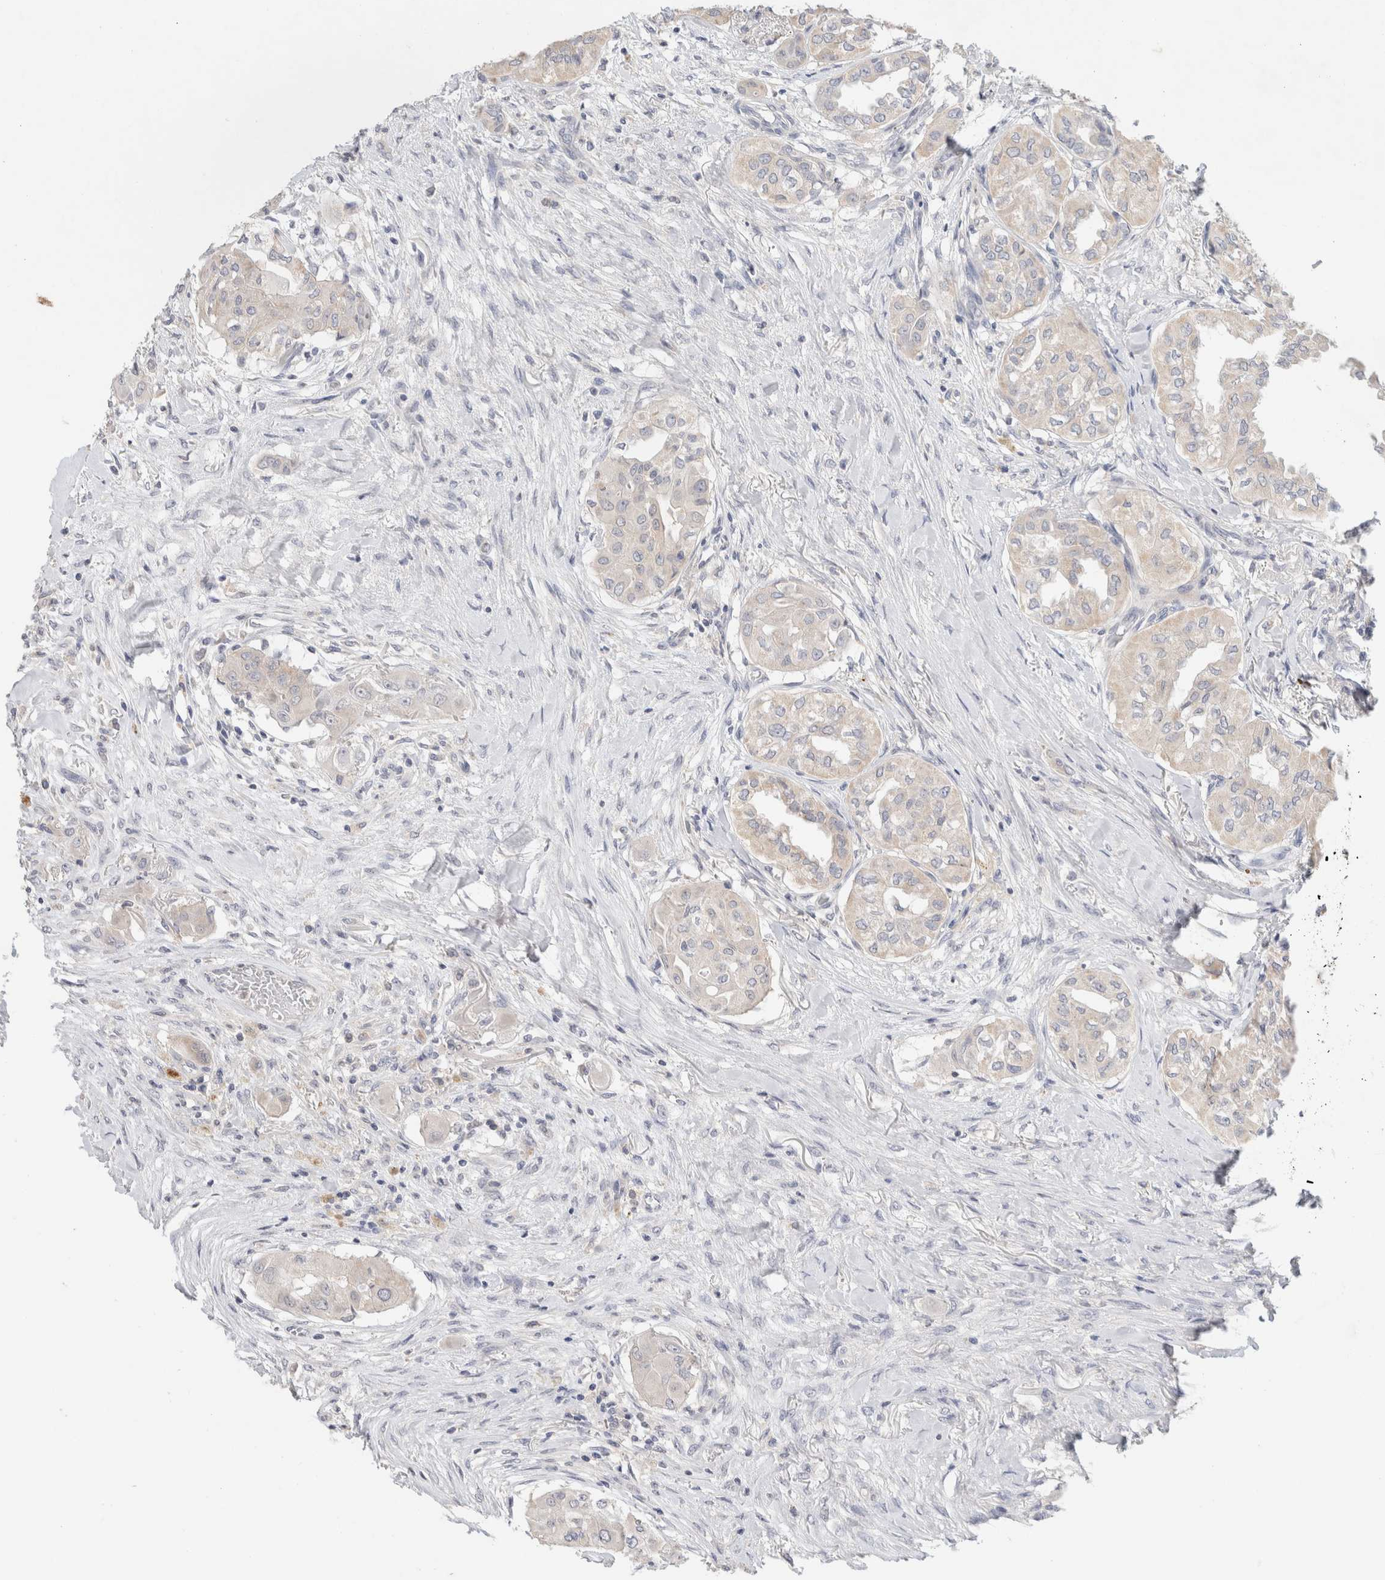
{"staining": {"intensity": "negative", "quantity": "none", "location": "none"}, "tissue": "thyroid cancer", "cell_type": "Tumor cells", "image_type": "cancer", "snomed": [{"axis": "morphology", "description": "Papillary adenocarcinoma, NOS"}, {"axis": "topography", "description": "Thyroid gland"}], "caption": "Thyroid cancer (papillary adenocarcinoma) stained for a protein using IHC reveals no expression tumor cells.", "gene": "MPP2", "patient": {"sex": "female", "age": 59}}